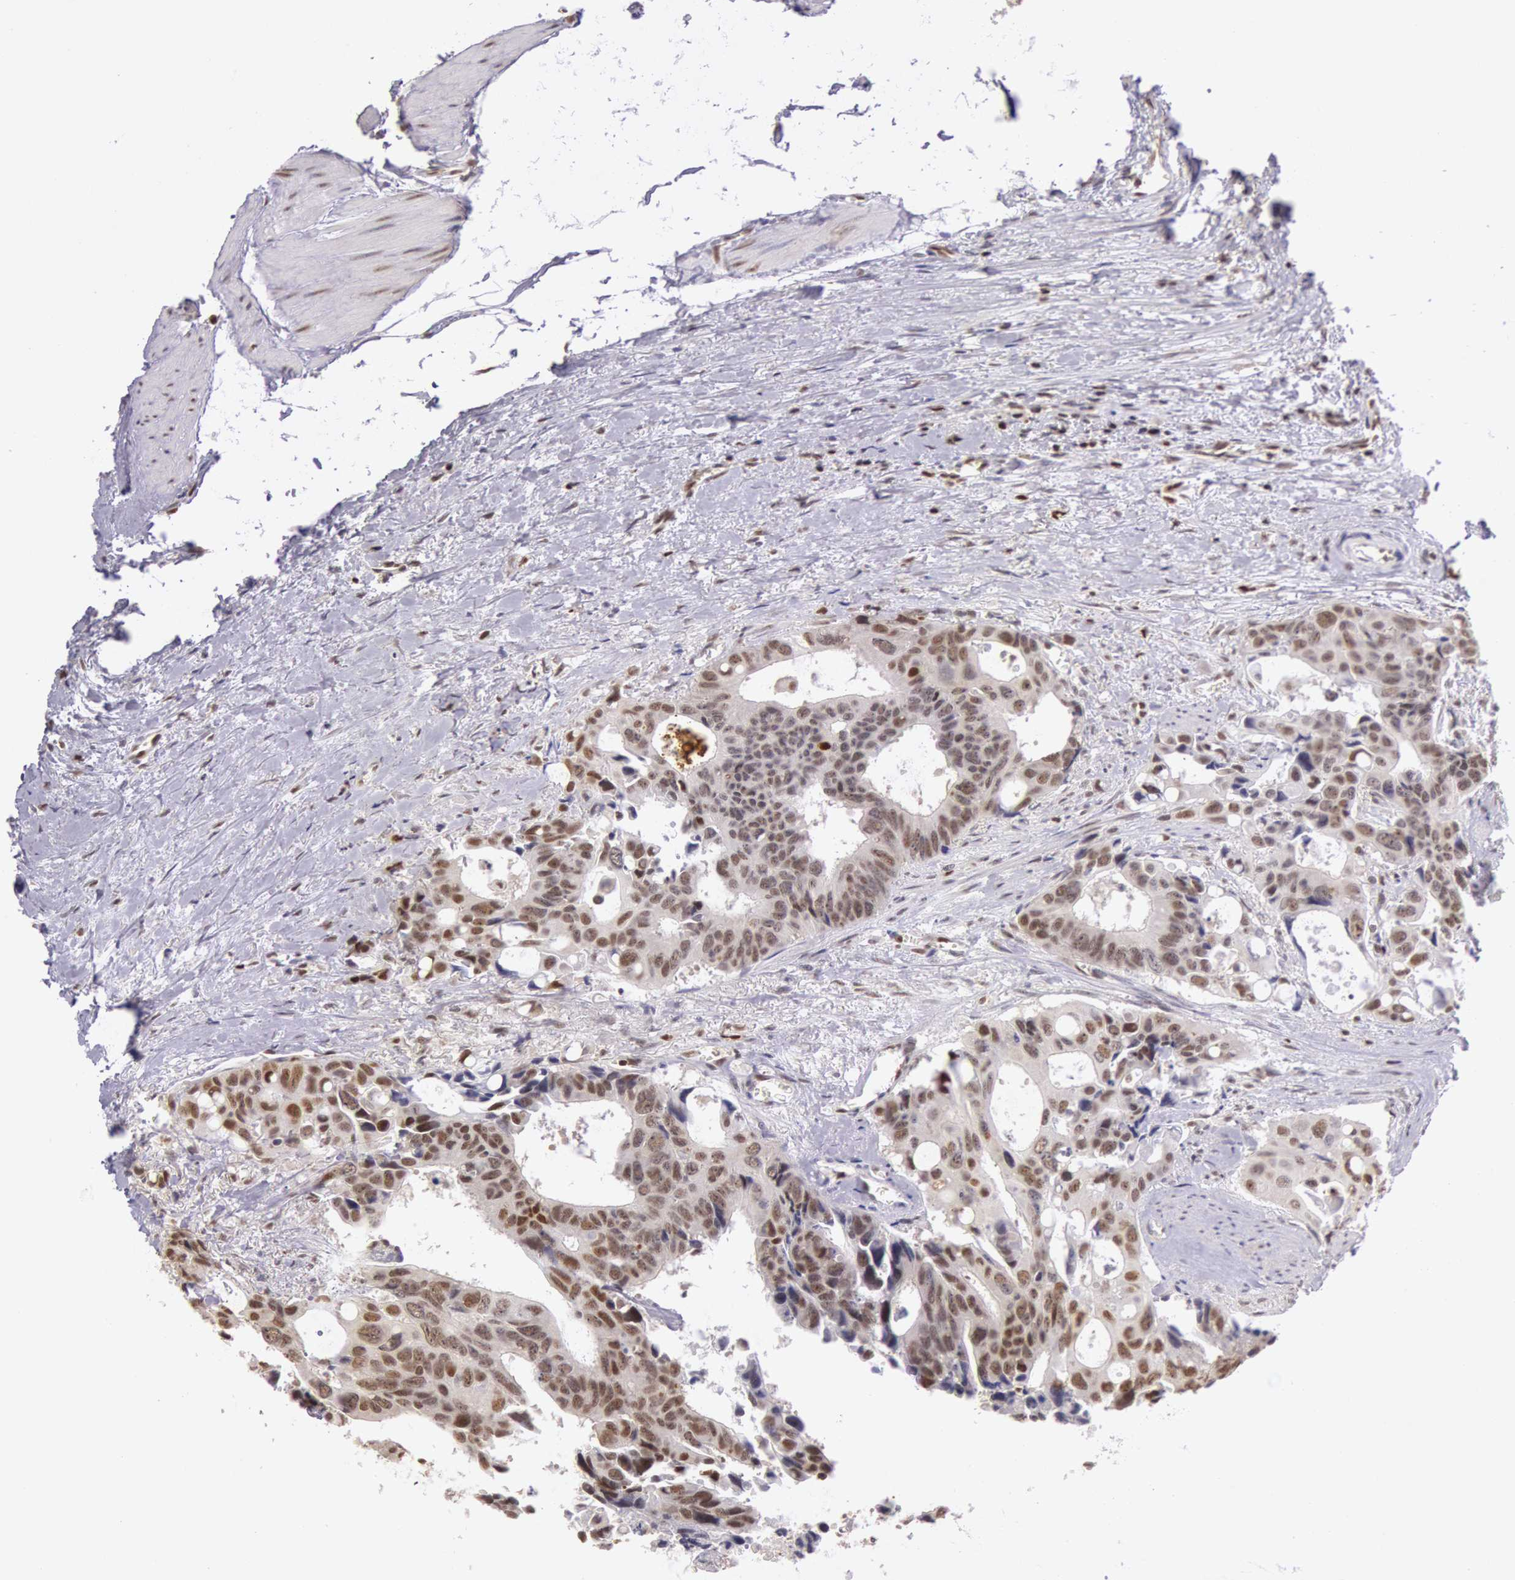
{"staining": {"intensity": "moderate", "quantity": "25%-75%", "location": "nuclear"}, "tissue": "colorectal cancer", "cell_type": "Tumor cells", "image_type": "cancer", "snomed": [{"axis": "morphology", "description": "Adenocarcinoma, NOS"}, {"axis": "topography", "description": "Rectum"}], "caption": "The immunohistochemical stain highlights moderate nuclear expression in tumor cells of colorectal adenocarcinoma tissue. The protein of interest is stained brown, and the nuclei are stained in blue (DAB IHC with brightfield microscopy, high magnification).", "gene": "ESS2", "patient": {"sex": "male", "age": 76}}